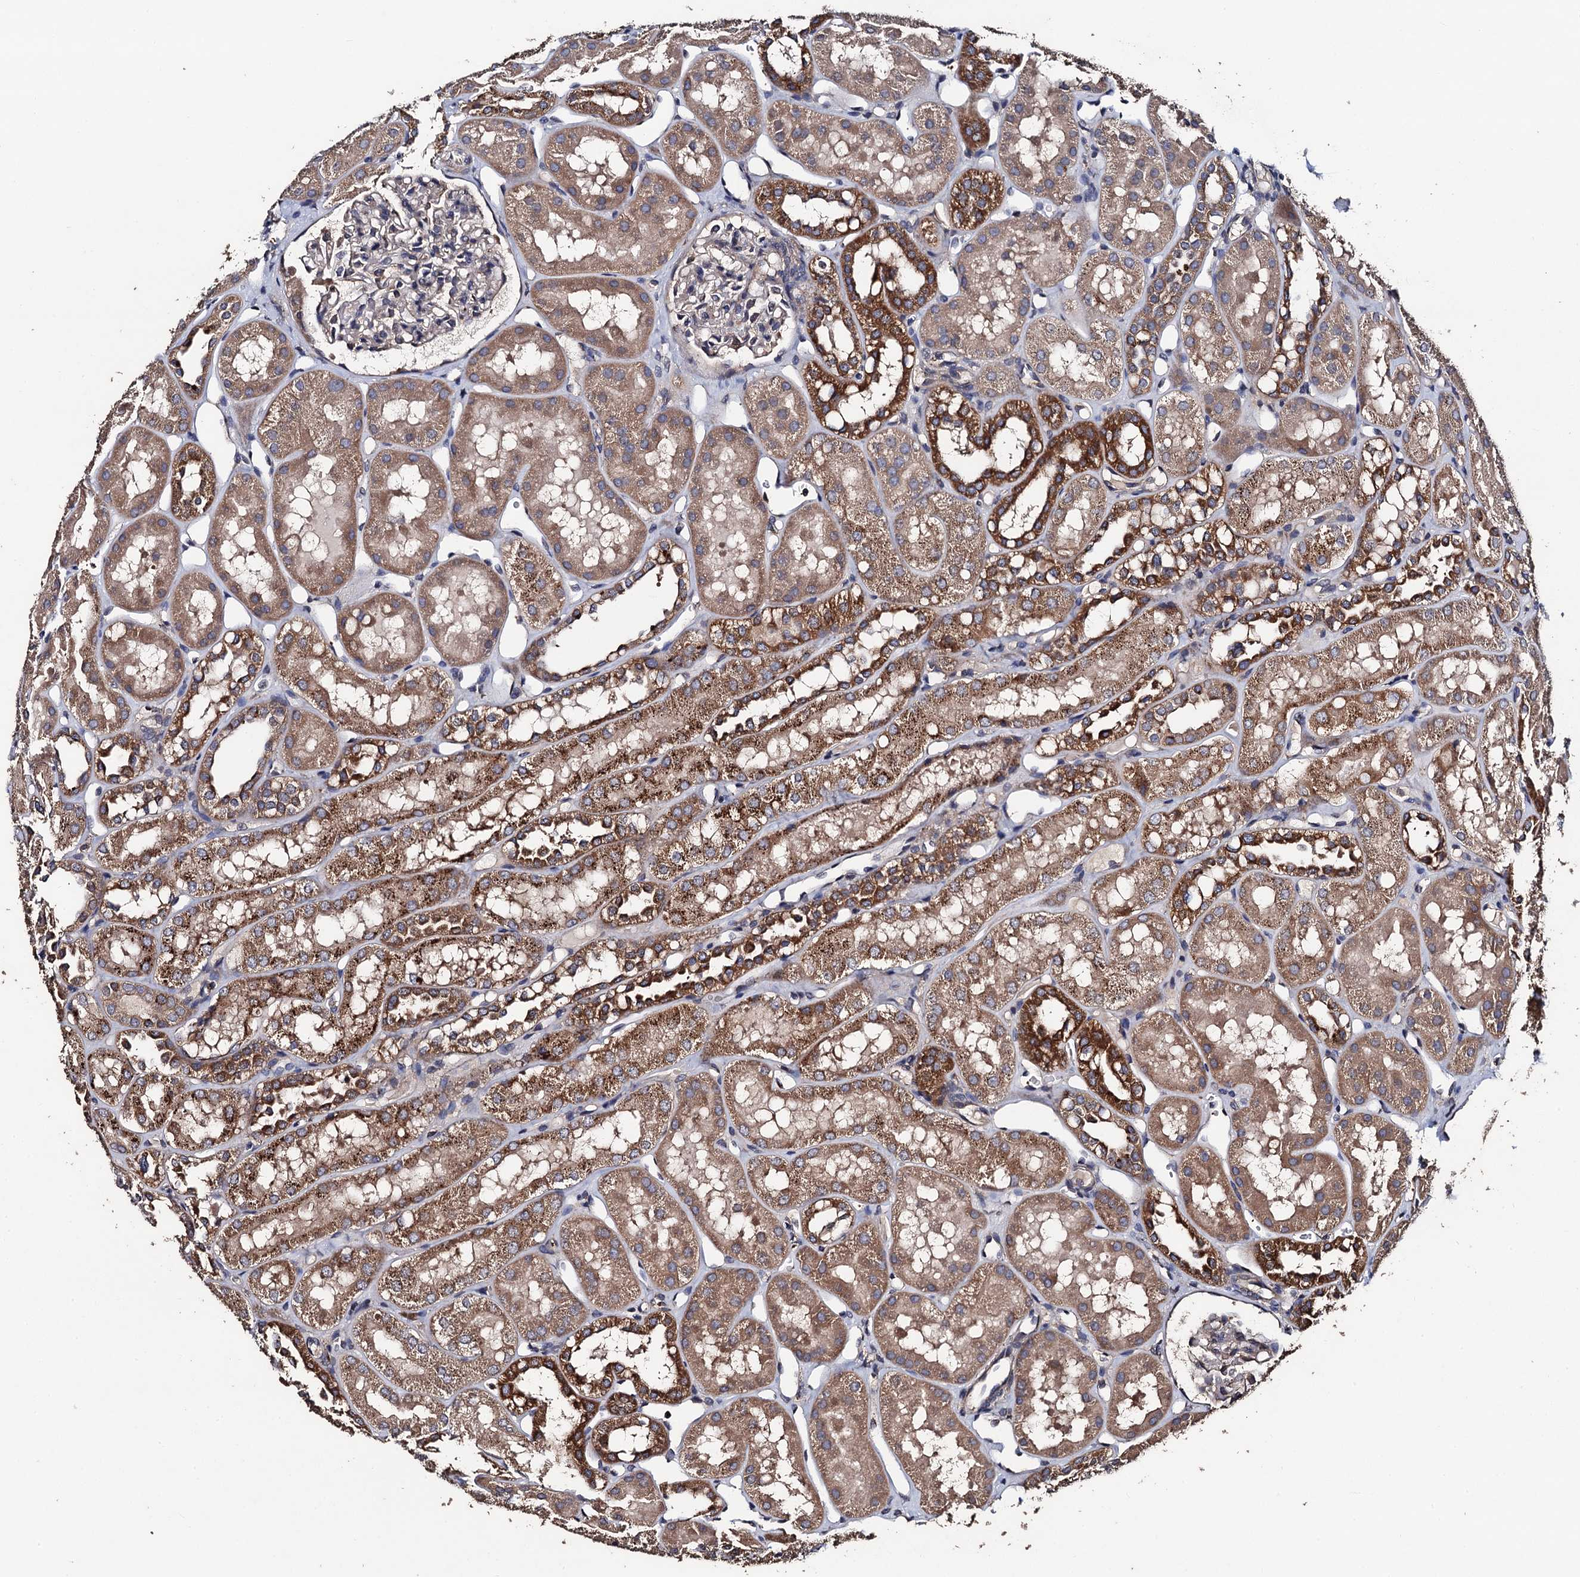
{"staining": {"intensity": "weak", "quantity": "<25%", "location": "cytoplasmic/membranous"}, "tissue": "kidney", "cell_type": "Cells in glomeruli", "image_type": "normal", "snomed": [{"axis": "morphology", "description": "Normal tissue, NOS"}, {"axis": "topography", "description": "Kidney"}], "caption": "The photomicrograph displays no staining of cells in glomeruli in unremarkable kidney.", "gene": "PPTC7", "patient": {"sex": "male", "age": 16}}